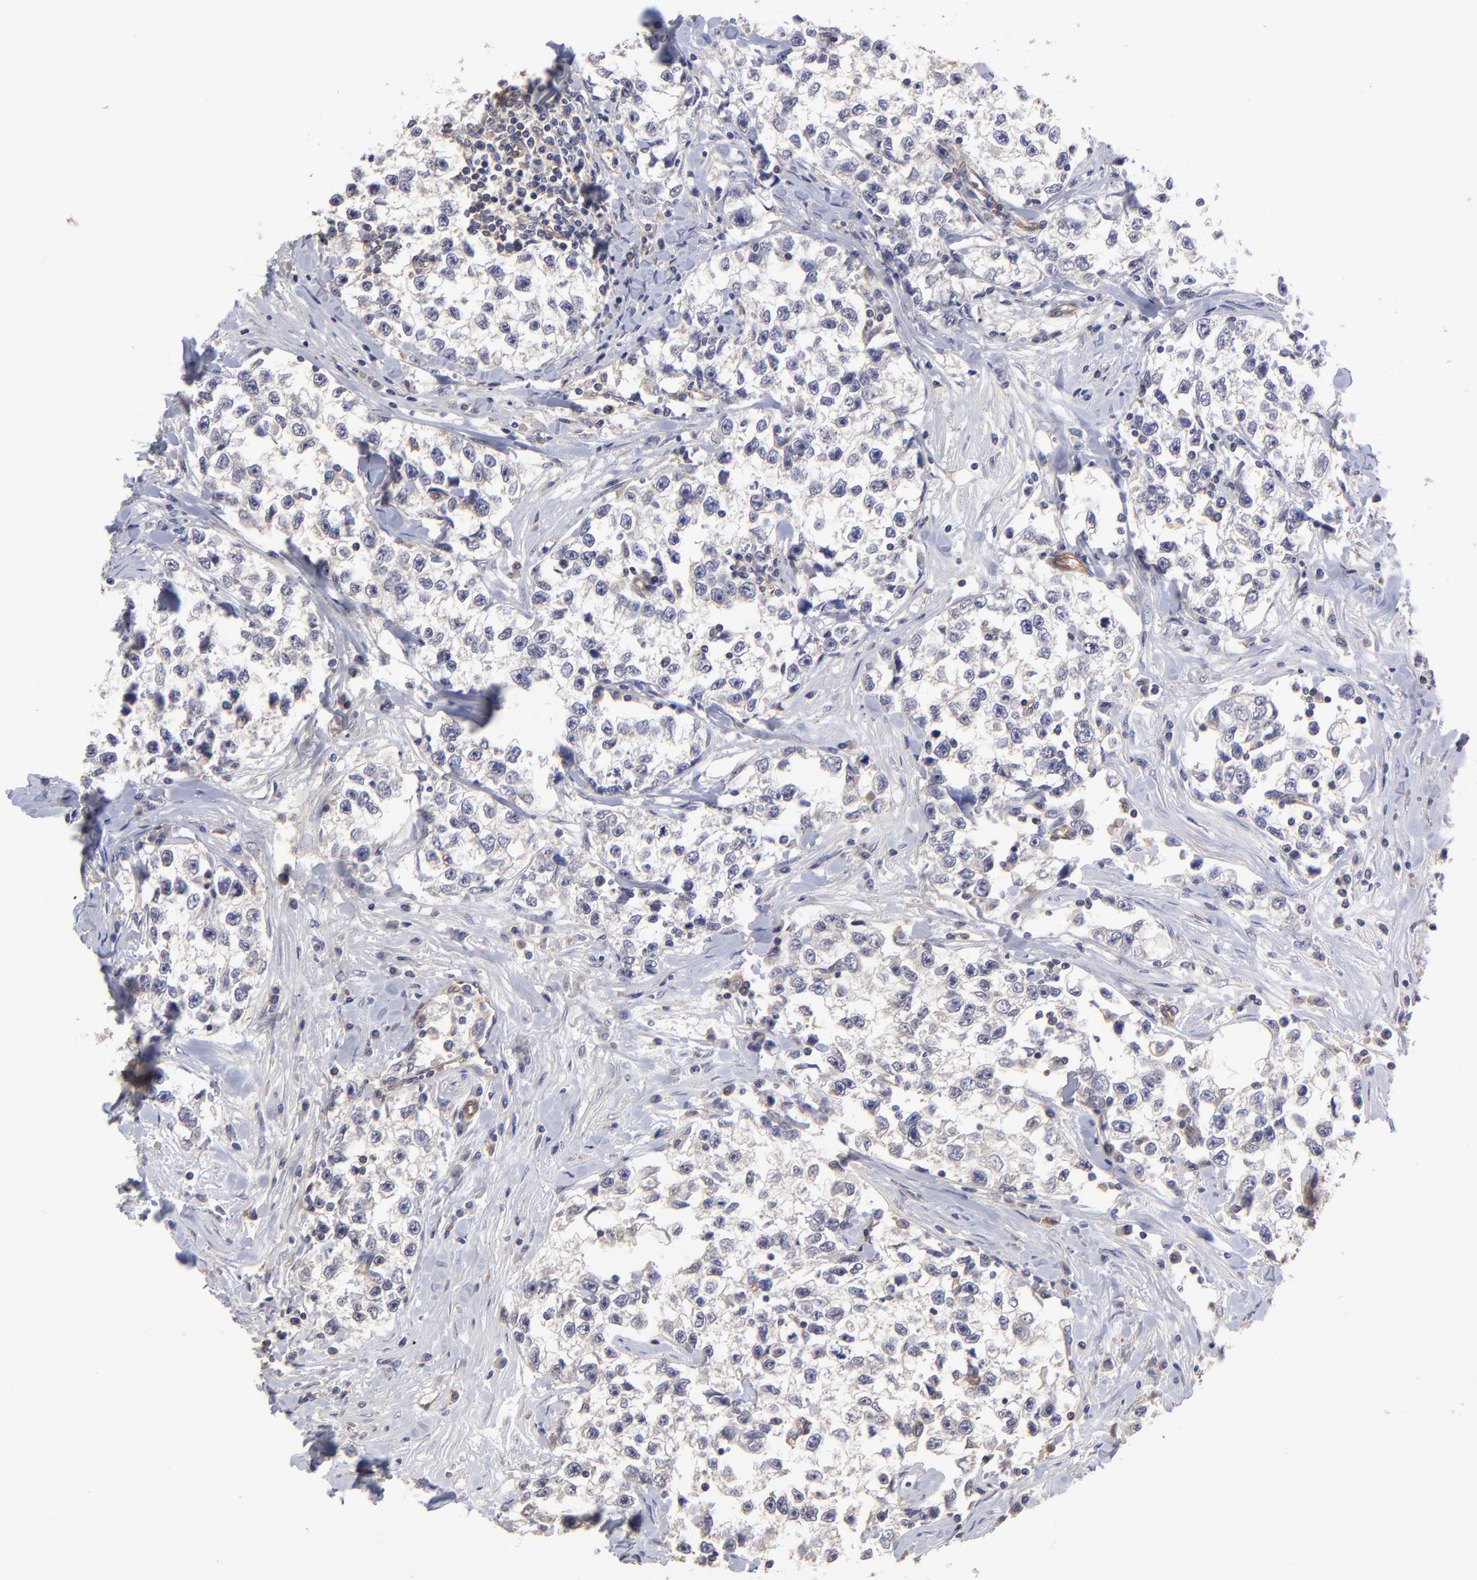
{"staining": {"intensity": "negative", "quantity": "none", "location": "none"}, "tissue": "testis cancer", "cell_type": "Tumor cells", "image_type": "cancer", "snomed": [{"axis": "morphology", "description": "Seminoma, NOS"}, {"axis": "morphology", "description": "Carcinoma, Embryonal, NOS"}, {"axis": "topography", "description": "Testis"}], "caption": "Tumor cells are negative for protein expression in human testis cancer.", "gene": "ASB7", "patient": {"sex": "male", "age": 30}}